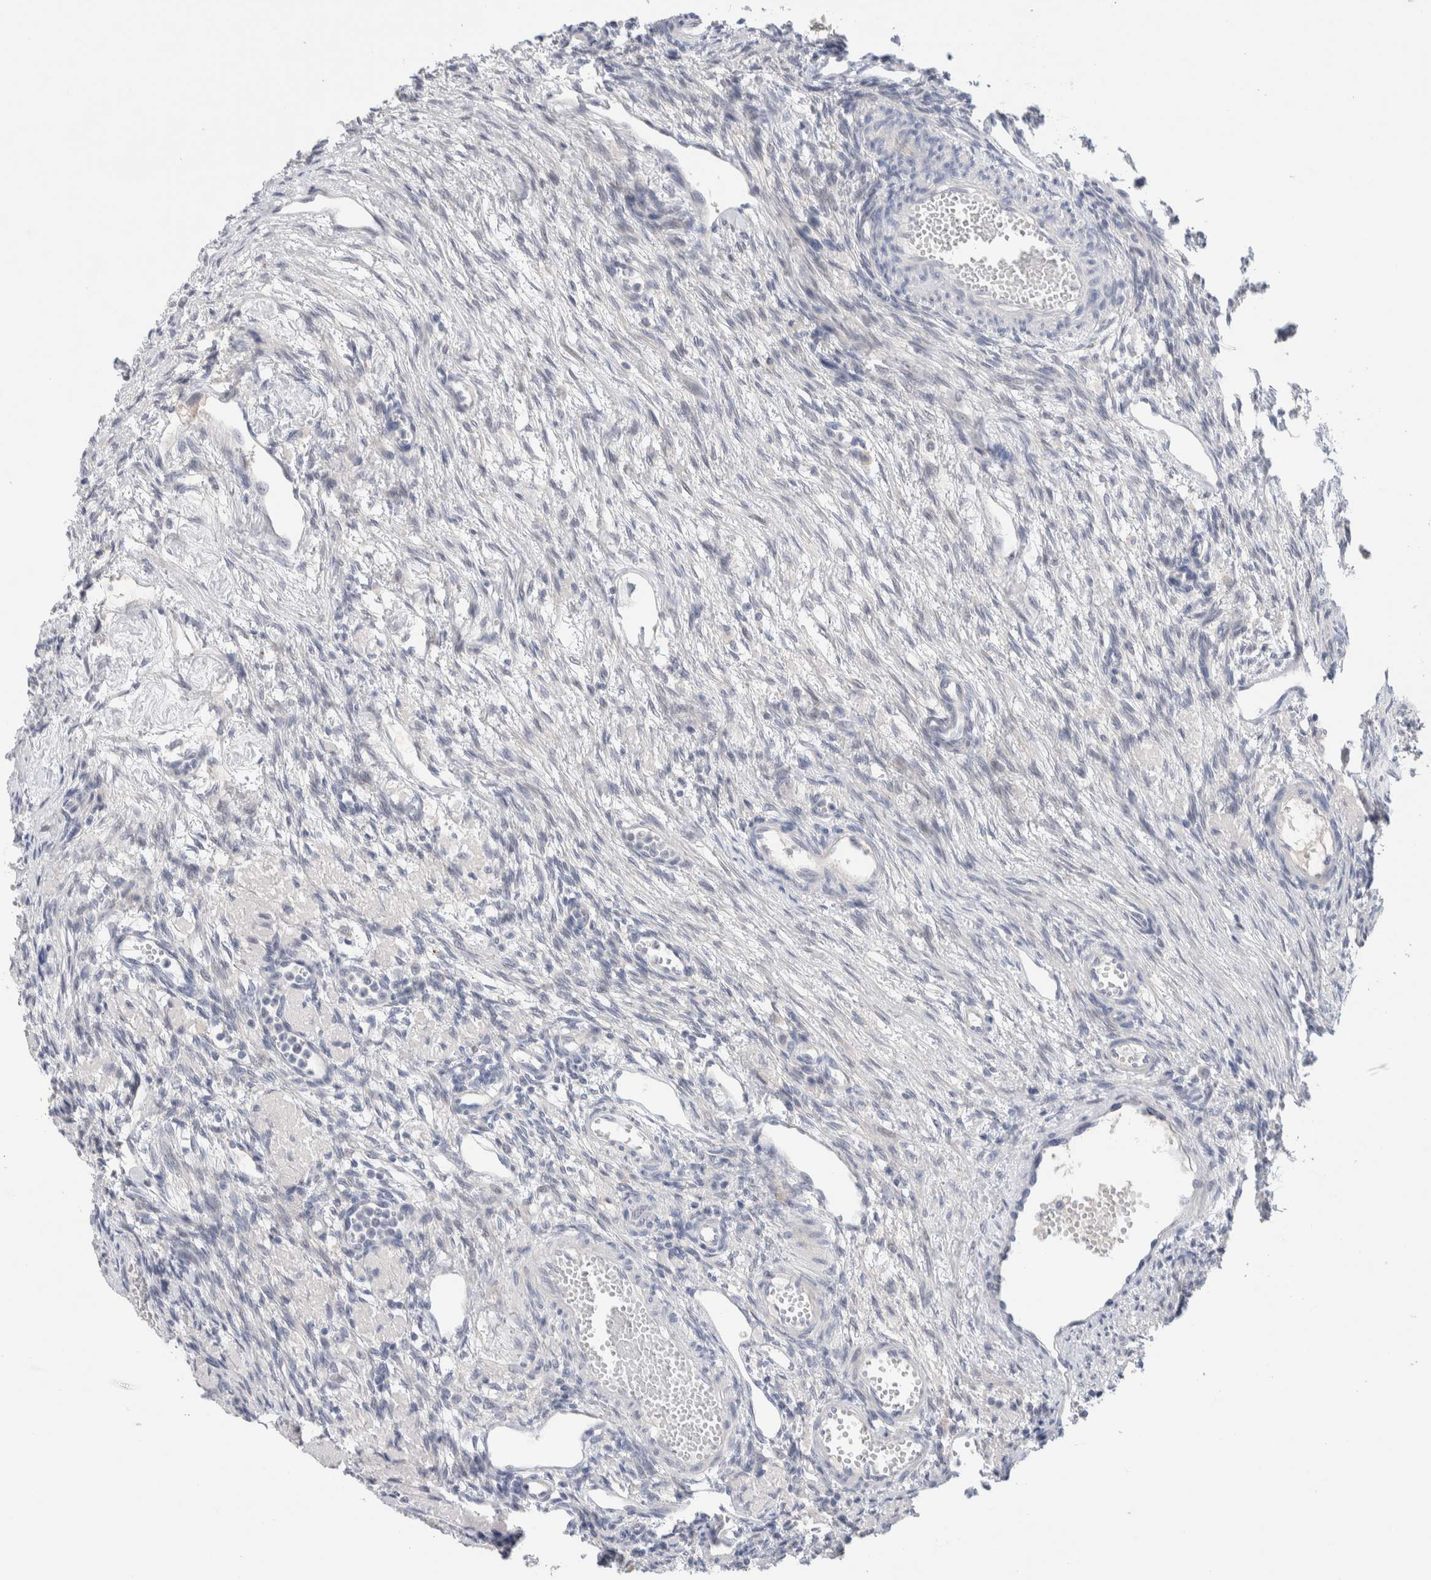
{"staining": {"intensity": "negative", "quantity": "none", "location": "none"}, "tissue": "ovary", "cell_type": "Ovarian stroma cells", "image_type": "normal", "snomed": [{"axis": "morphology", "description": "Normal tissue, NOS"}, {"axis": "topography", "description": "Ovary"}], "caption": "Immunohistochemistry (IHC) micrograph of normal ovary: human ovary stained with DAB (3,3'-diaminobenzidine) exhibits no significant protein staining in ovarian stroma cells.", "gene": "DNAJB6", "patient": {"sex": "female", "age": 33}}